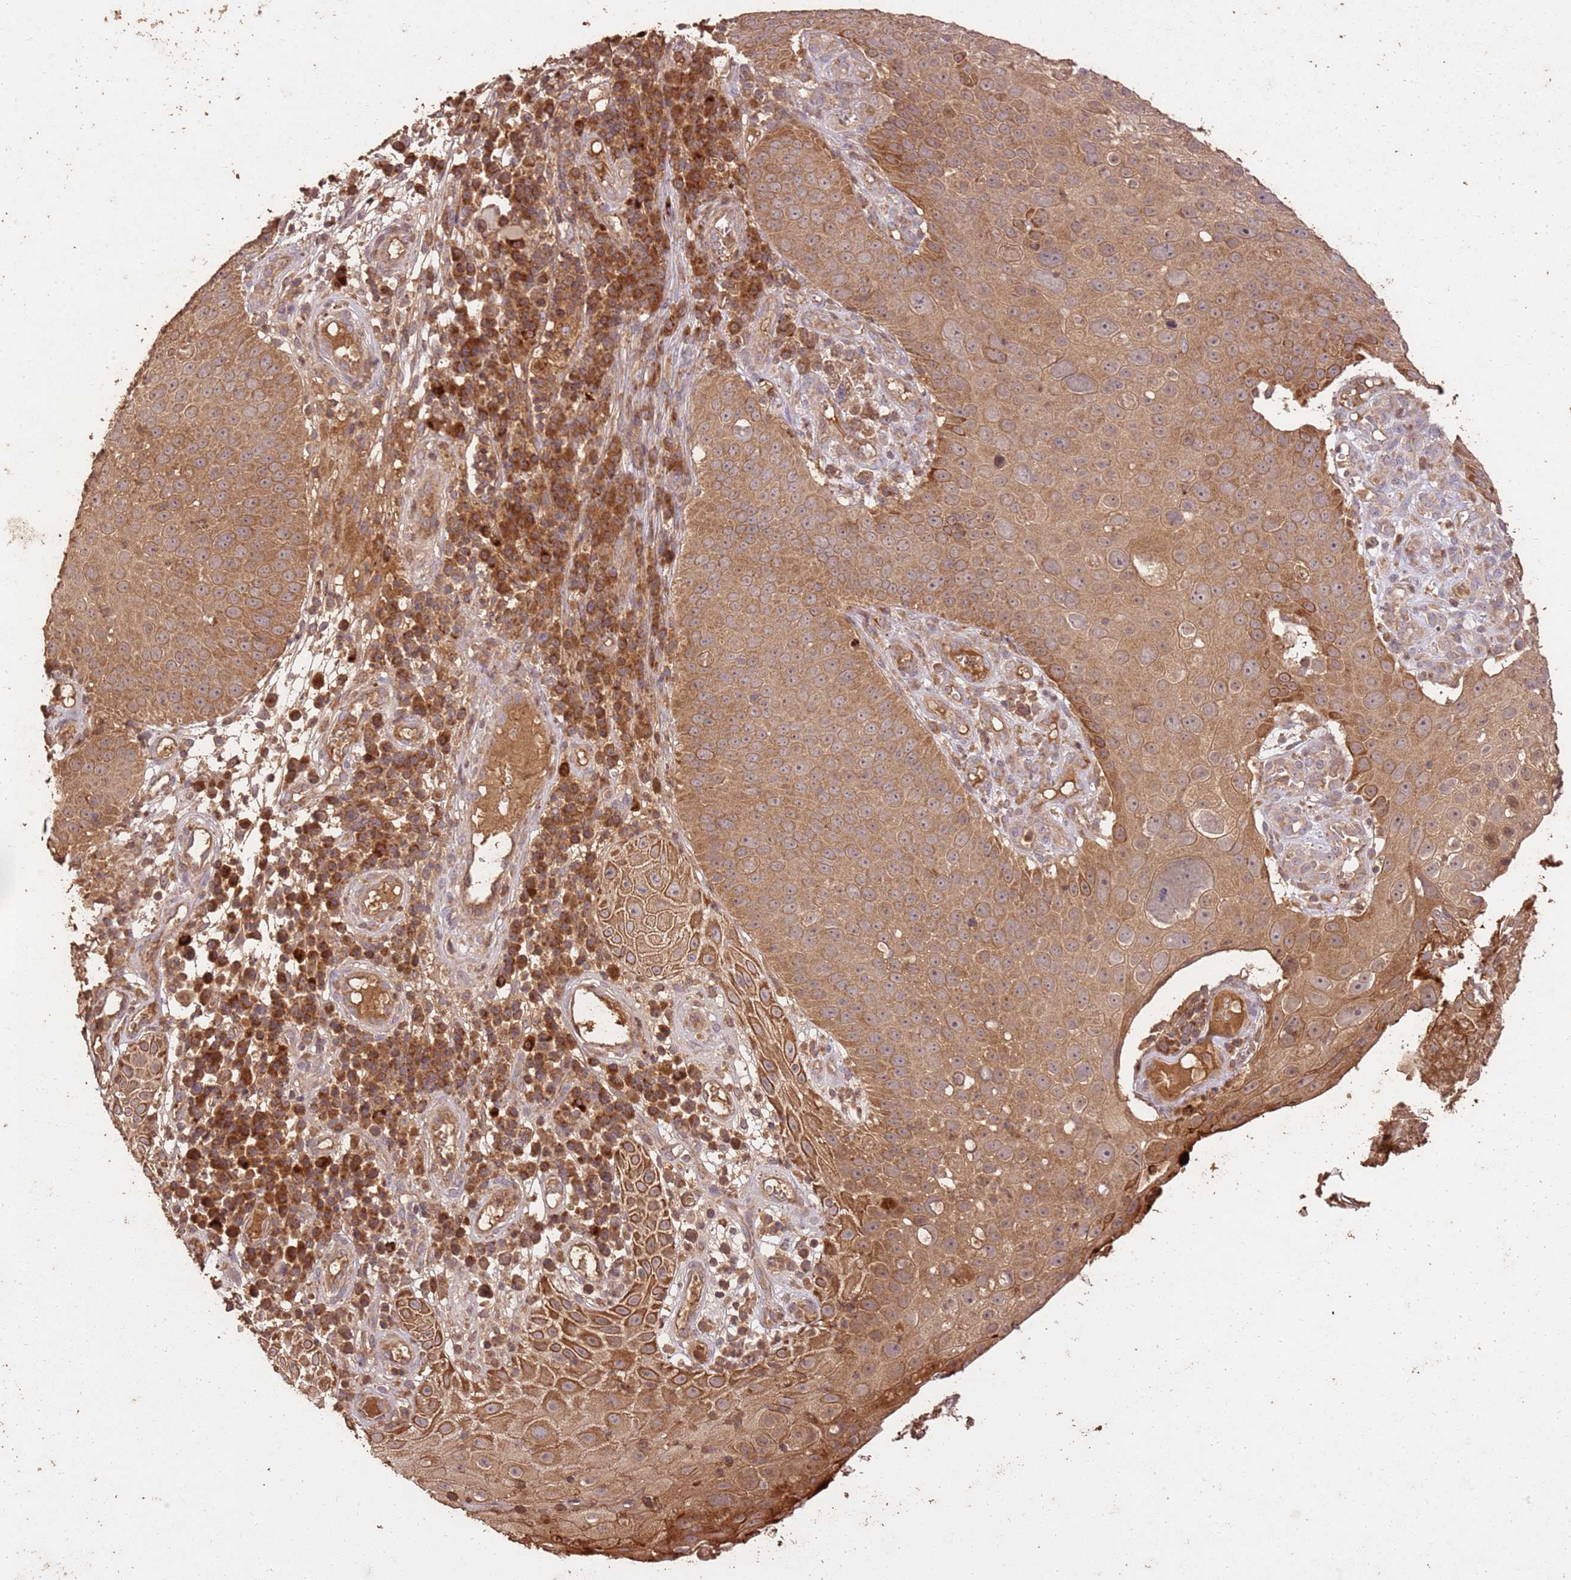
{"staining": {"intensity": "moderate", "quantity": ">75%", "location": "cytoplasmic/membranous"}, "tissue": "skin cancer", "cell_type": "Tumor cells", "image_type": "cancer", "snomed": [{"axis": "morphology", "description": "Squamous cell carcinoma, NOS"}, {"axis": "topography", "description": "Skin"}], "caption": "The photomicrograph reveals staining of skin cancer, revealing moderate cytoplasmic/membranous protein staining (brown color) within tumor cells.", "gene": "LRRC28", "patient": {"sex": "male", "age": 71}}